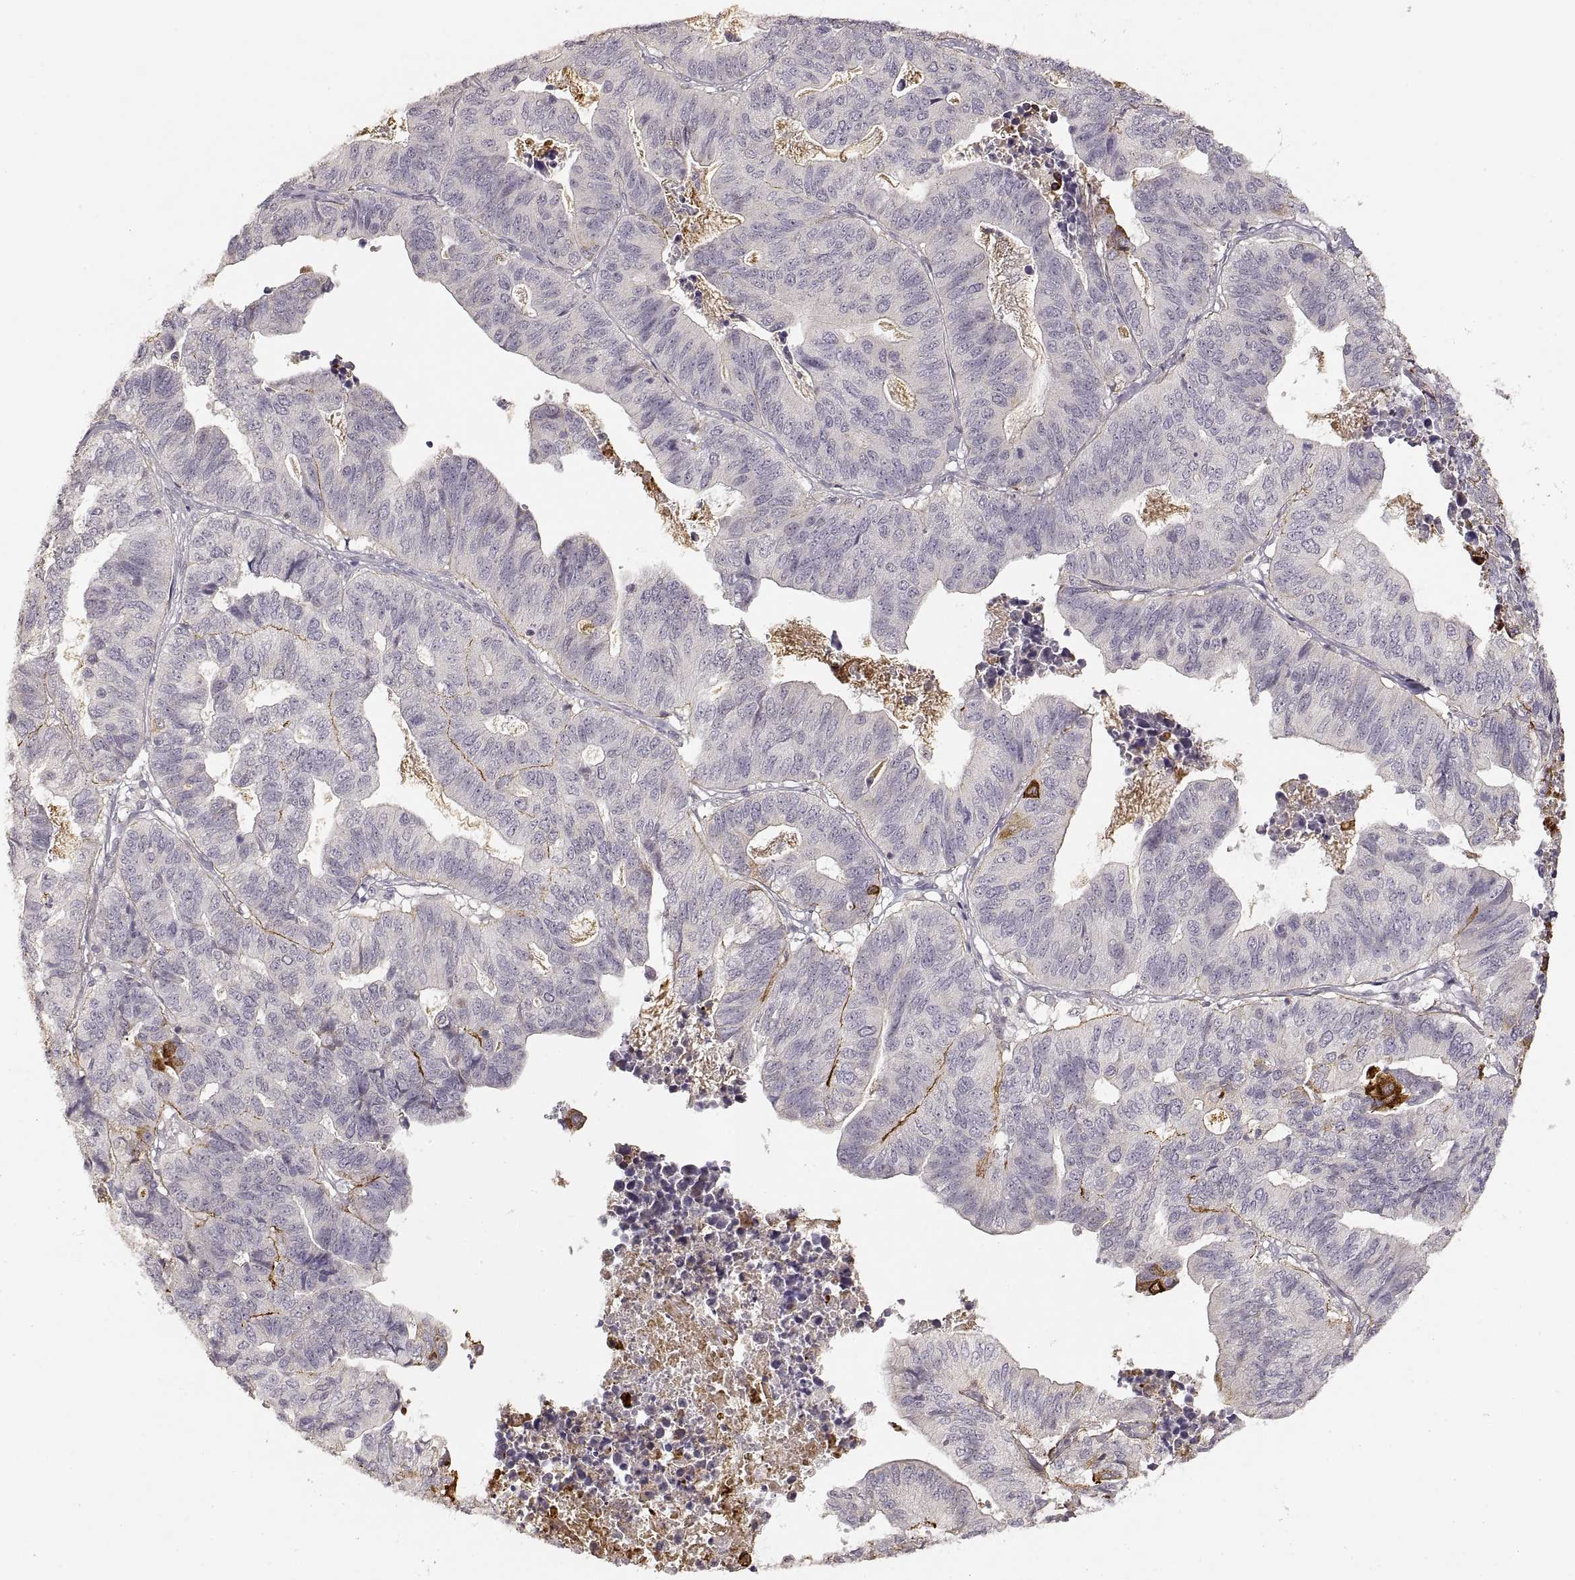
{"staining": {"intensity": "moderate", "quantity": "<25%", "location": "cytoplasmic/membranous"}, "tissue": "stomach cancer", "cell_type": "Tumor cells", "image_type": "cancer", "snomed": [{"axis": "morphology", "description": "Adenocarcinoma, NOS"}, {"axis": "topography", "description": "Stomach, upper"}], "caption": "An image of stomach adenocarcinoma stained for a protein shows moderate cytoplasmic/membranous brown staining in tumor cells. Immunohistochemistry (ihc) stains the protein in brown and the nuclei are stained blue.", "gene": "LAMC2", "patient": {"sex": "female", "age": 67}}